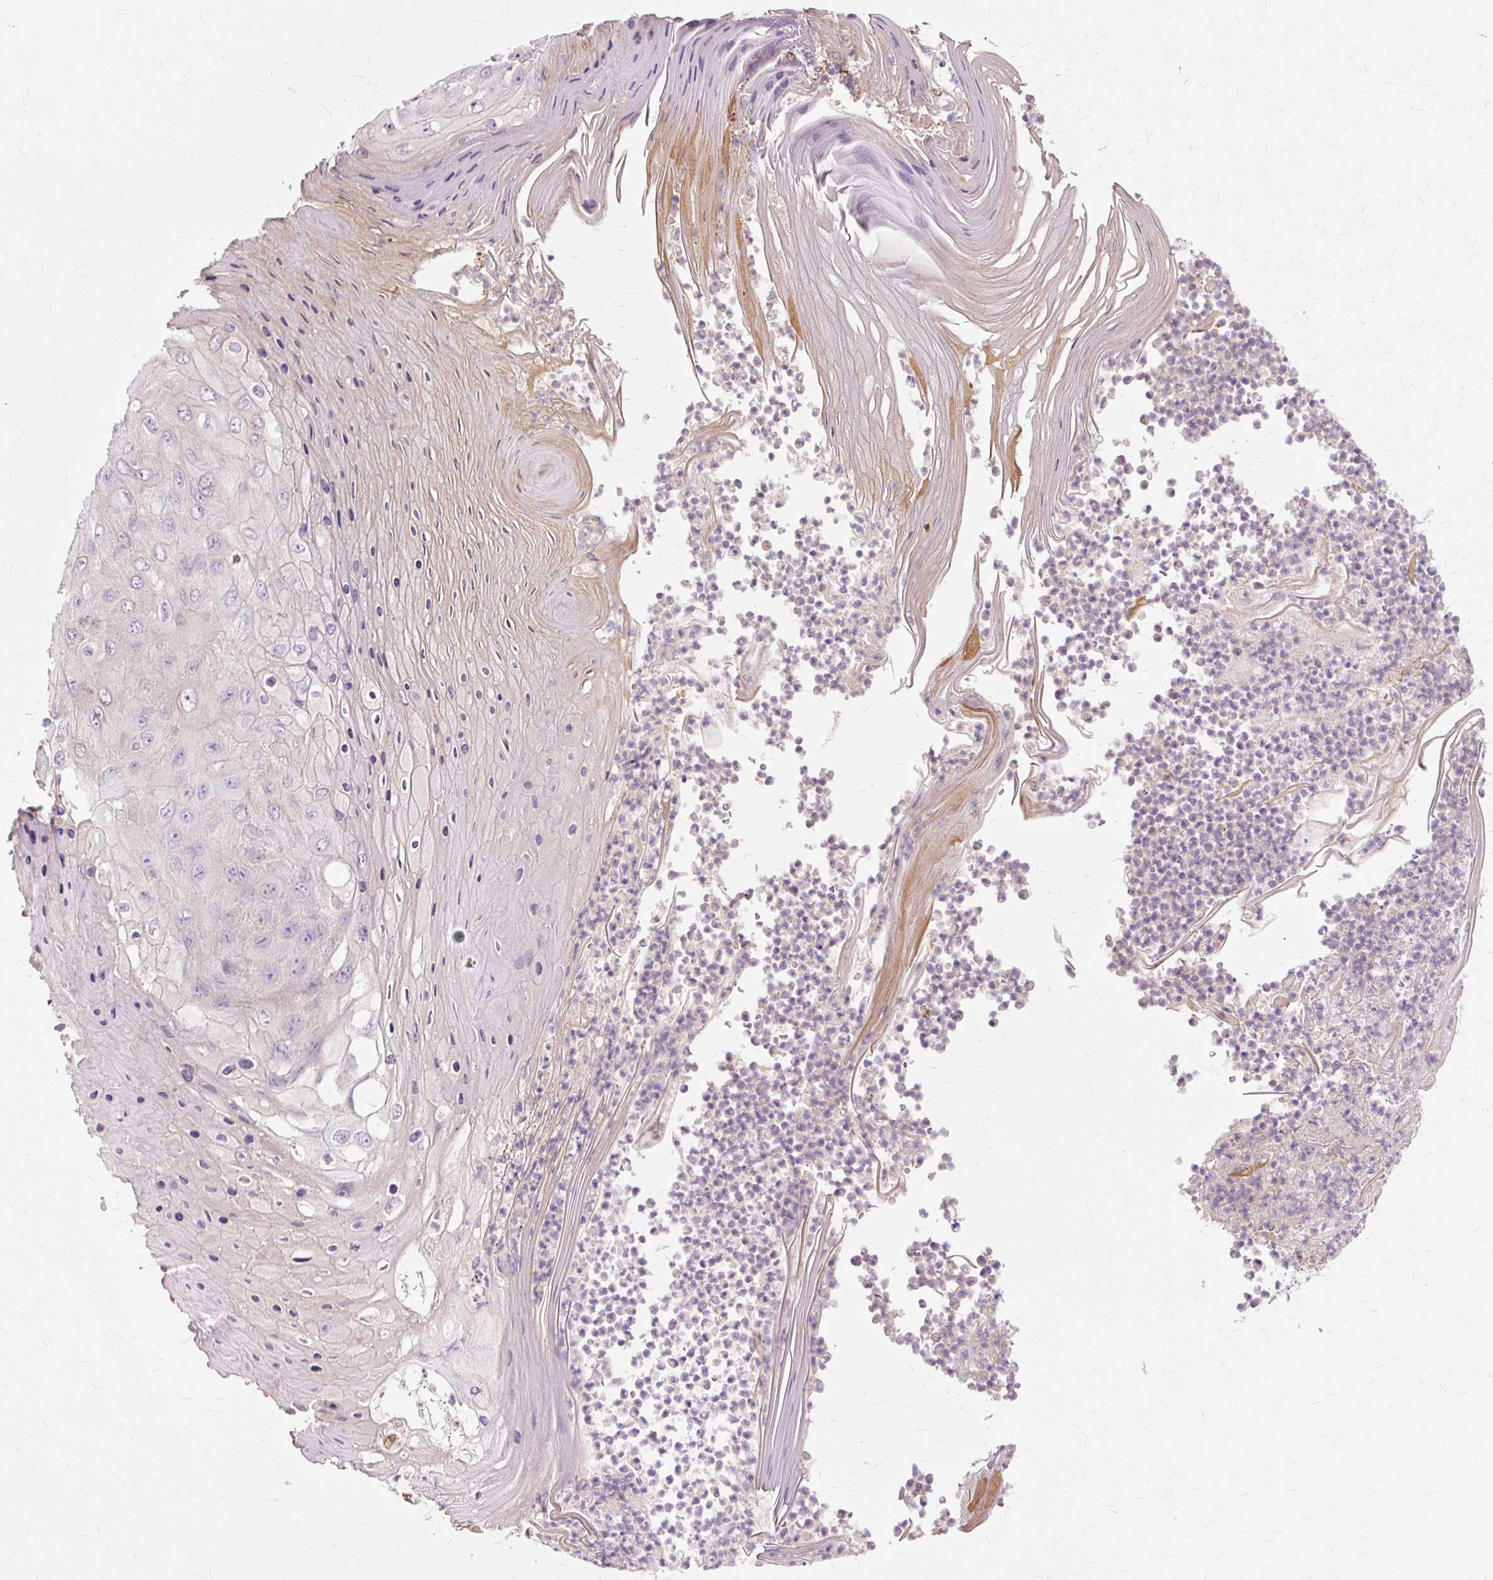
{"staining": {"intensity": "negative", "quantity": "none", "location": "none"}, "tissue": "skin cancer", "cell_type": "Tumor cells", "image_type": "cancer", "snomed": [{"axis": "morphology", "description": "Squamous cell carcinoma, NOS"}, {"axis": "topography", "description": "Skin"}], "caption": "Tumor cells show no significant staining in skin squamous cell carcinoma. (DAB (3,3'-diaminobenzidine) immunohistochemistry with hematoxylin counter stain).", "gene": "TSPAN8", "patient": {"sex": "female", "age": 88}}